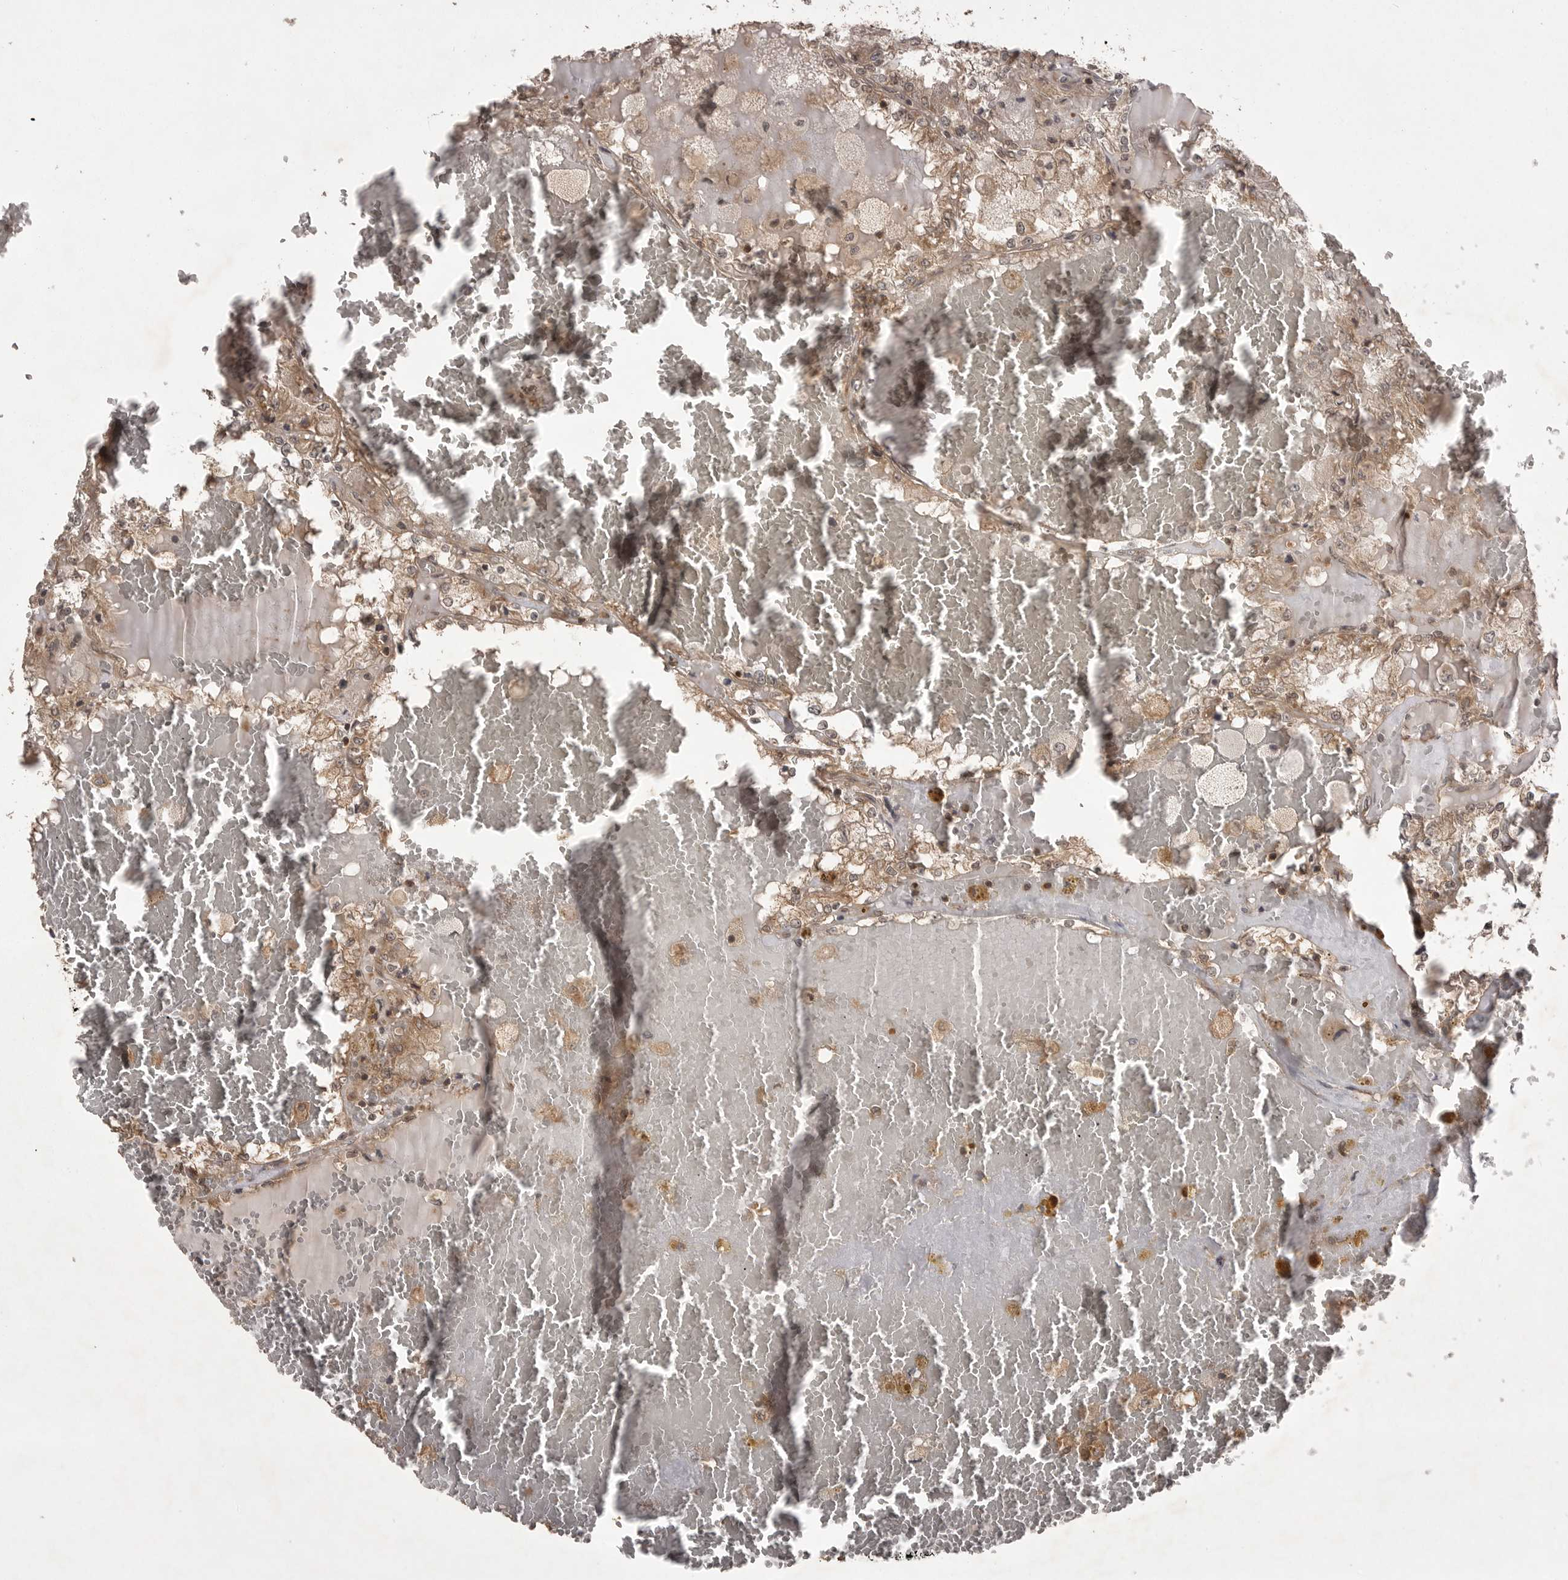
{"staining": {"intensity": "moderate", "quantity": ">75%", "location": "cytoplasmic/membranous"}, "tissue": "renal cancer", "cell_type": "Tumor cells", "image_type": "cancer", "snomed": [{"axis": "morphology", "description": "Adenocarcinoma, NOS"}, {"axis": "topography", "description": "Kidney"}], "caption": "Immunohistochemistry (IHC) (DAB) staining of human adenocarcinoma (renal) shows moderate cytoplasmic/membranous protein positivity in about >75% of tumor cells. (Stains: DAB in brown, nuclei in blue, Microscopy: brightfield microscopy at high magnification).", "gene": "STK24", "patient": {"sex": "female", "age": 56}}